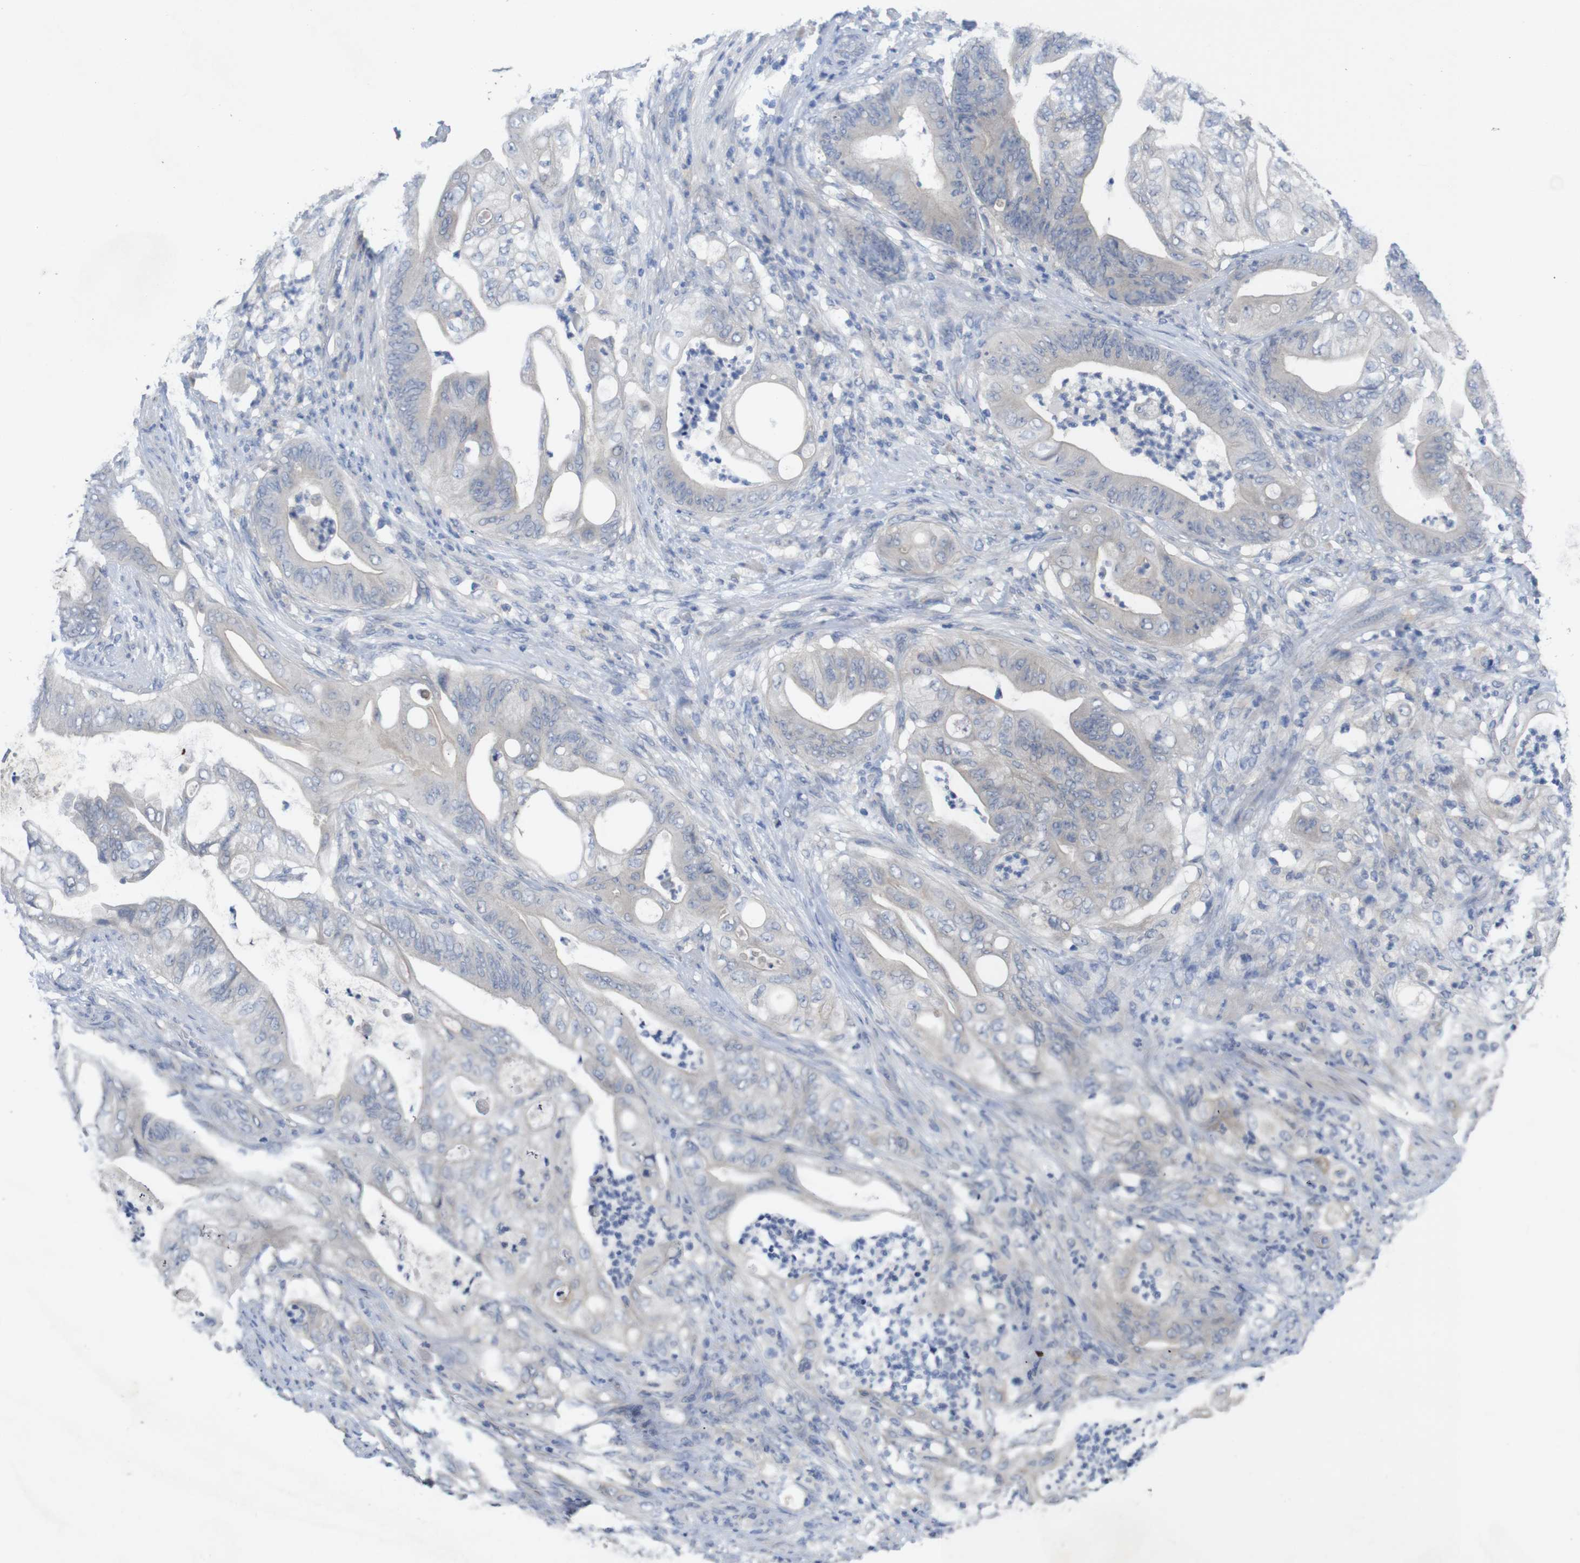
{"staining": {"intensity": "negative", "quantity": "none", "location": "none"}, "tissue": "stomach cancer", "cell_type": "Tumor cells", "image_type": "cancer", "snomed": [{"axis": "morphology", "description": "Adenocarcinoma, NOS"}, {"axis": "topography", "description": "Stomach"}], "caption": "An immunohistochemistry micrograph of adenocarcinoma (stomach) is shown. There is no staining in tumor cells of adenocarcinoma (stomach). (Brightfield microscopy of DAB (3,3'-diaminobenzidine) immunohistochemistry (IHC) at high magnification).", "gene": "BCAR3", "patient": {"sex": "female", "age": 73}}